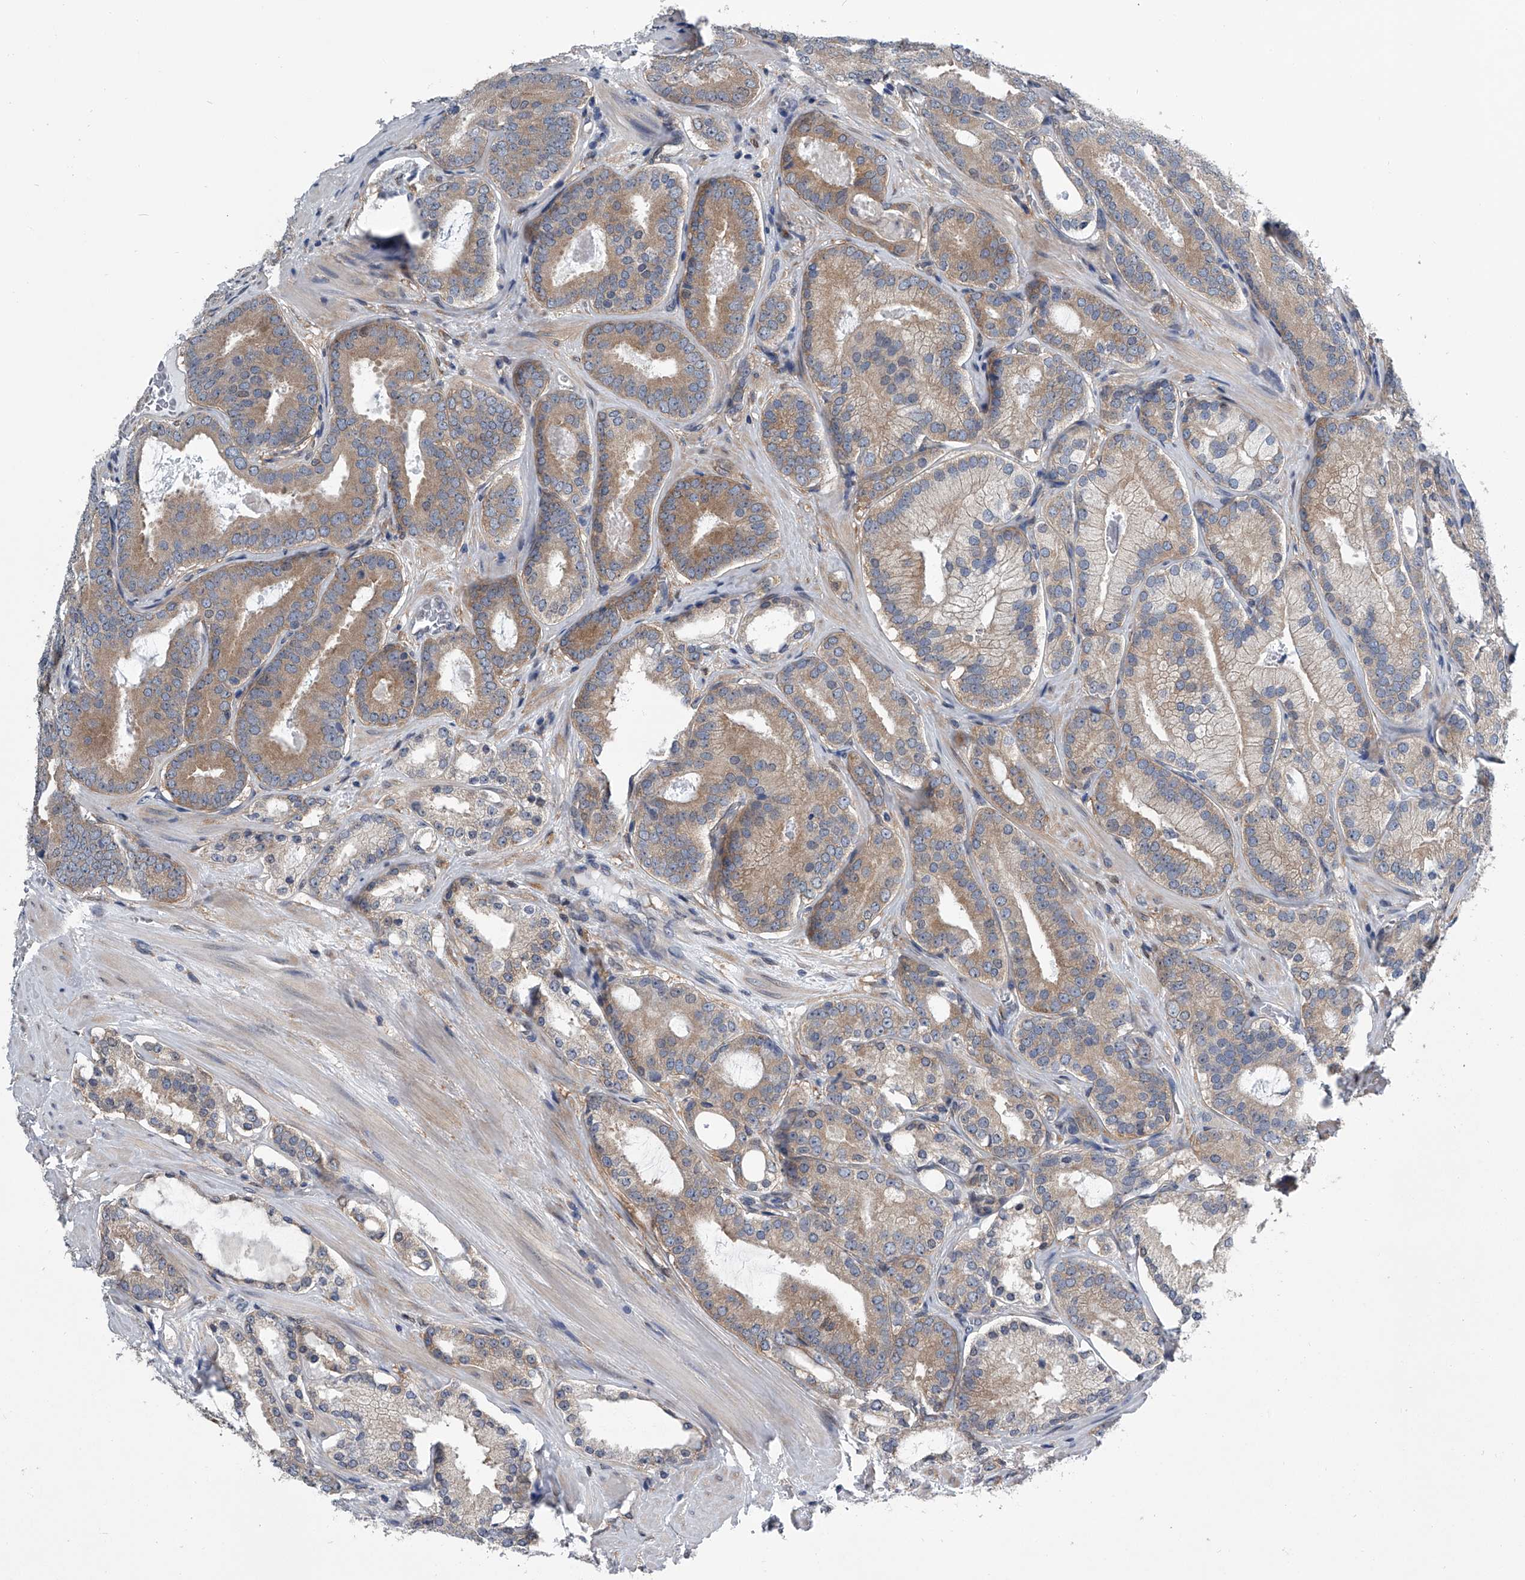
{"staining": {"intensity": "moderate", "quantity": ">75%", "location": "cytoplasmic/membranous"}, "tissue": "prostate cancer", "cell_type": "Tumor cells", "image_type": "cancer", "snomed": [{"axis": "morphology", "description": "Adenocarcinoma, High grade"}, {"axis": "topography", "description": "Prostate"}], "caption": "Prostate high-grade adenocarcinoma stained with a brown dye shows moderate cytoplasmic/membranous positive expression in approximately >75% of tumor cells.", "gene": "PPP2R5D", "patient": {"sex": "male", "age": 60}}